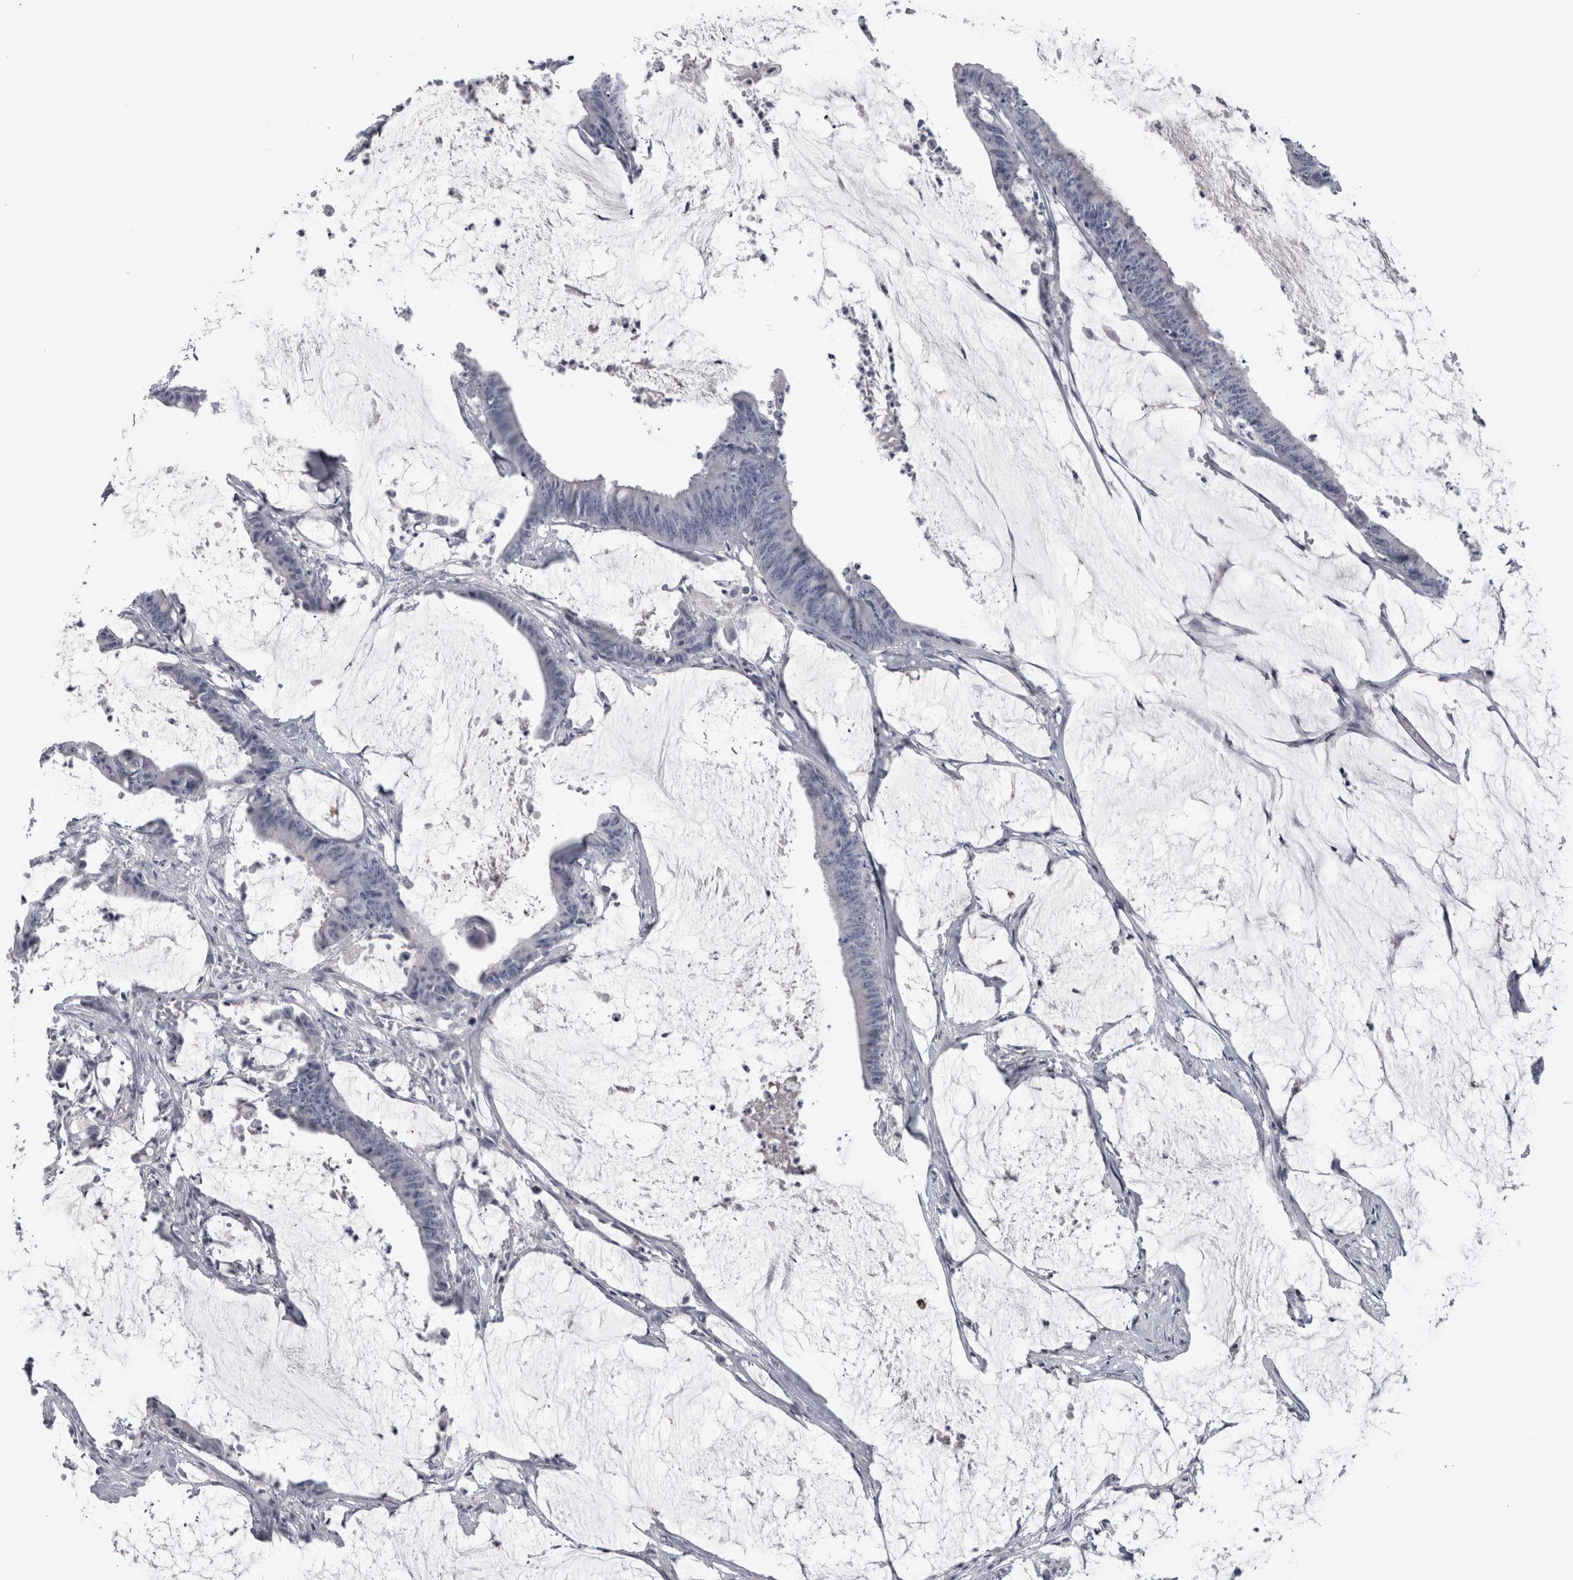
{"staining": {"intensity": "negative", "quantity": "none", "location": "none"}, "tissue": "colorectal cancer", "cell_type": "Tumor cells", "image_type": "cancer", "snomed": [{"axis": "morphology", "description": "Adenocarcinoma, NOS"}, {"axis": "topography", "description": "Rectum"}], "caption": "Human colorectal cancer (adenocarcinoma) stained for a protein using immunohistochemistry (IHC) demonstrates no positivity in tumor cells.", "gene": "PAX5", "patient": {"sex": "female", "age": 66}}